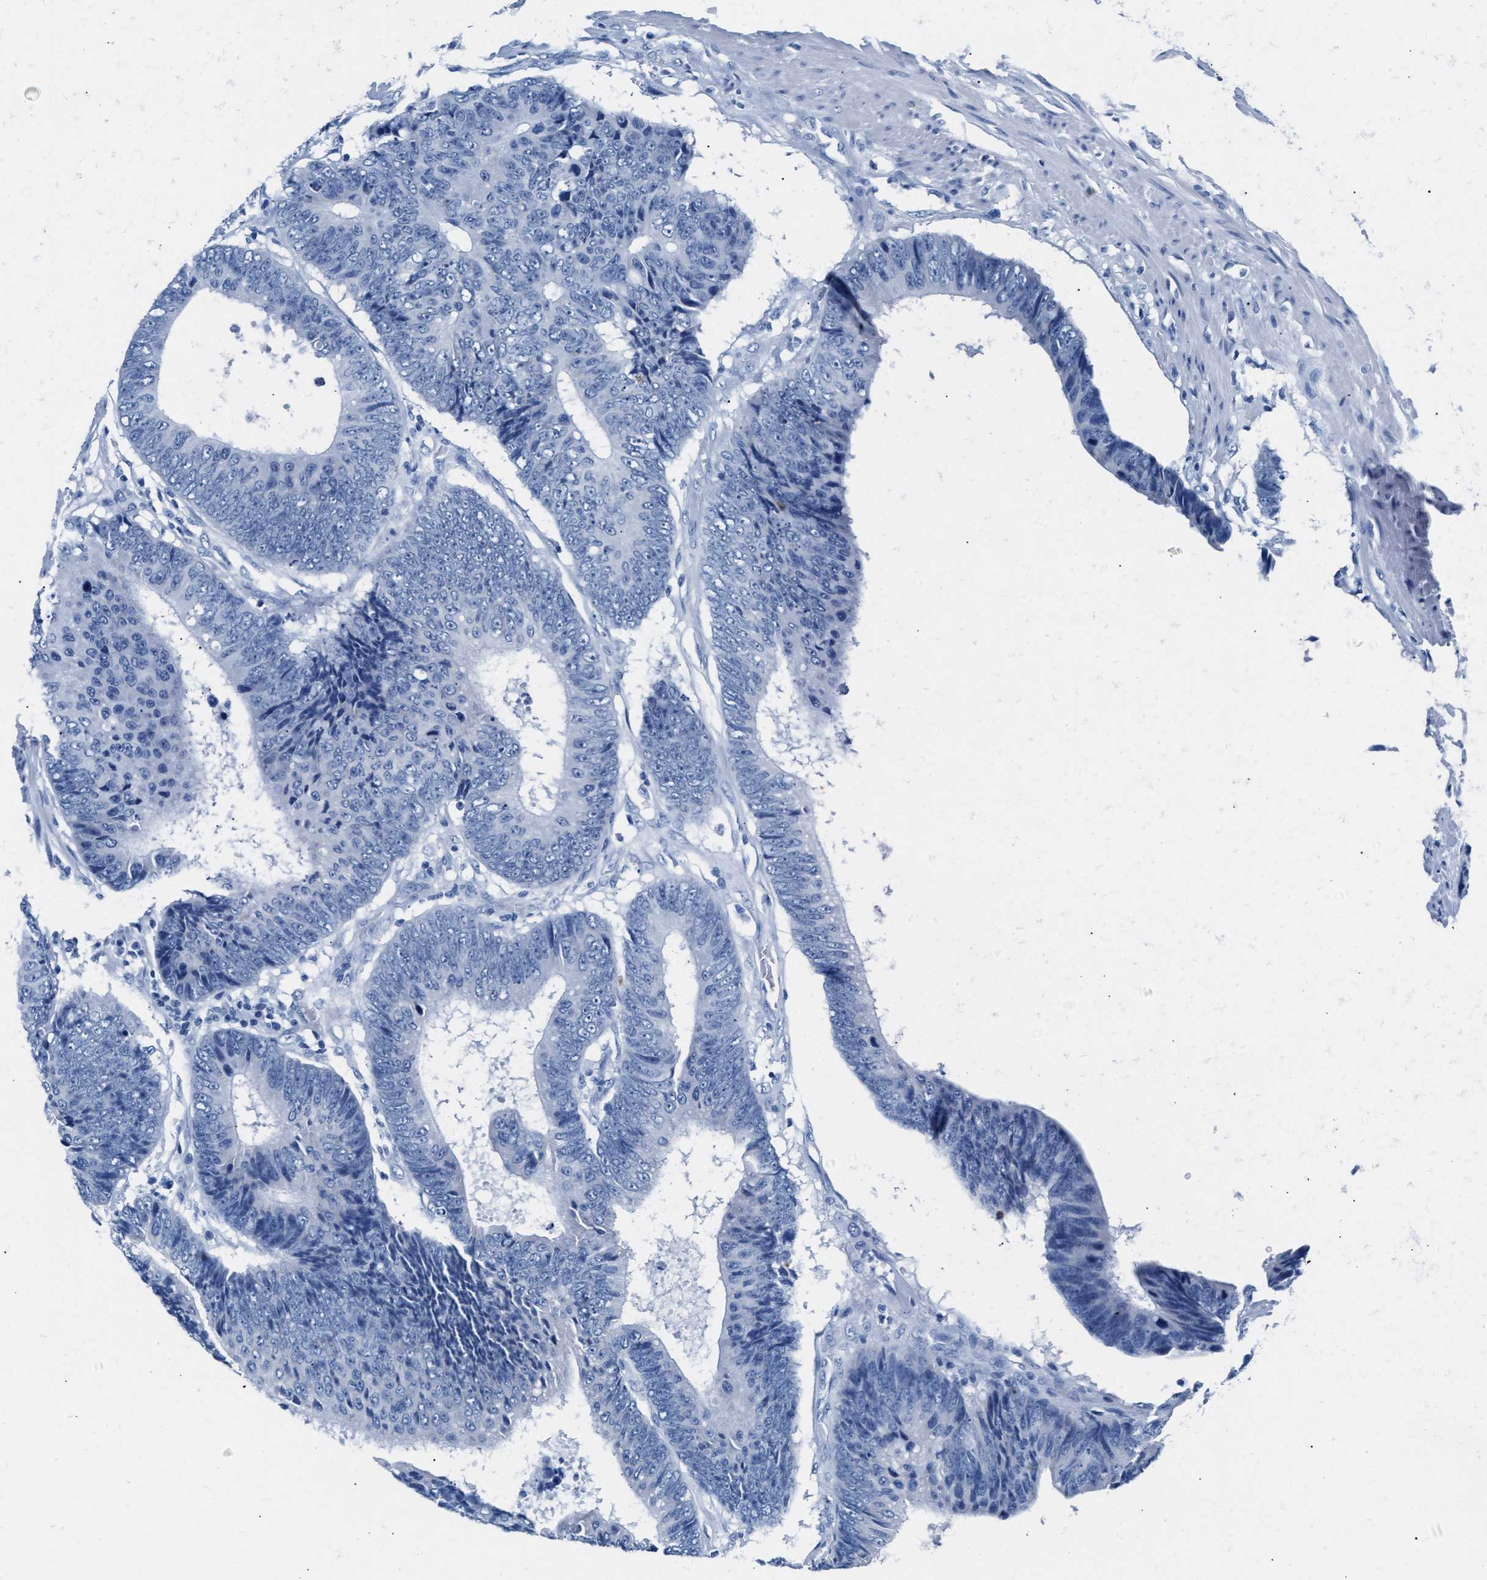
{"staining": {"intensity": "negative", "quantity": "none", "location": "none"}, "tissue": "colorectal cancer", "cell_type": "Tumor cells", "image_type": "cancer", "snomed": [{"axis": "morphology", "description": "Adenocarcinoma, NOS"}, {"axis": "topography", "description": "Colon"}], "caption": "This is an immunohistochemistry image of colorectal cancer (adenocarcinoma). There is no expression in tumor cells.", "gene": "MMP8", "patient": {"sex": "male", "age": 56}}